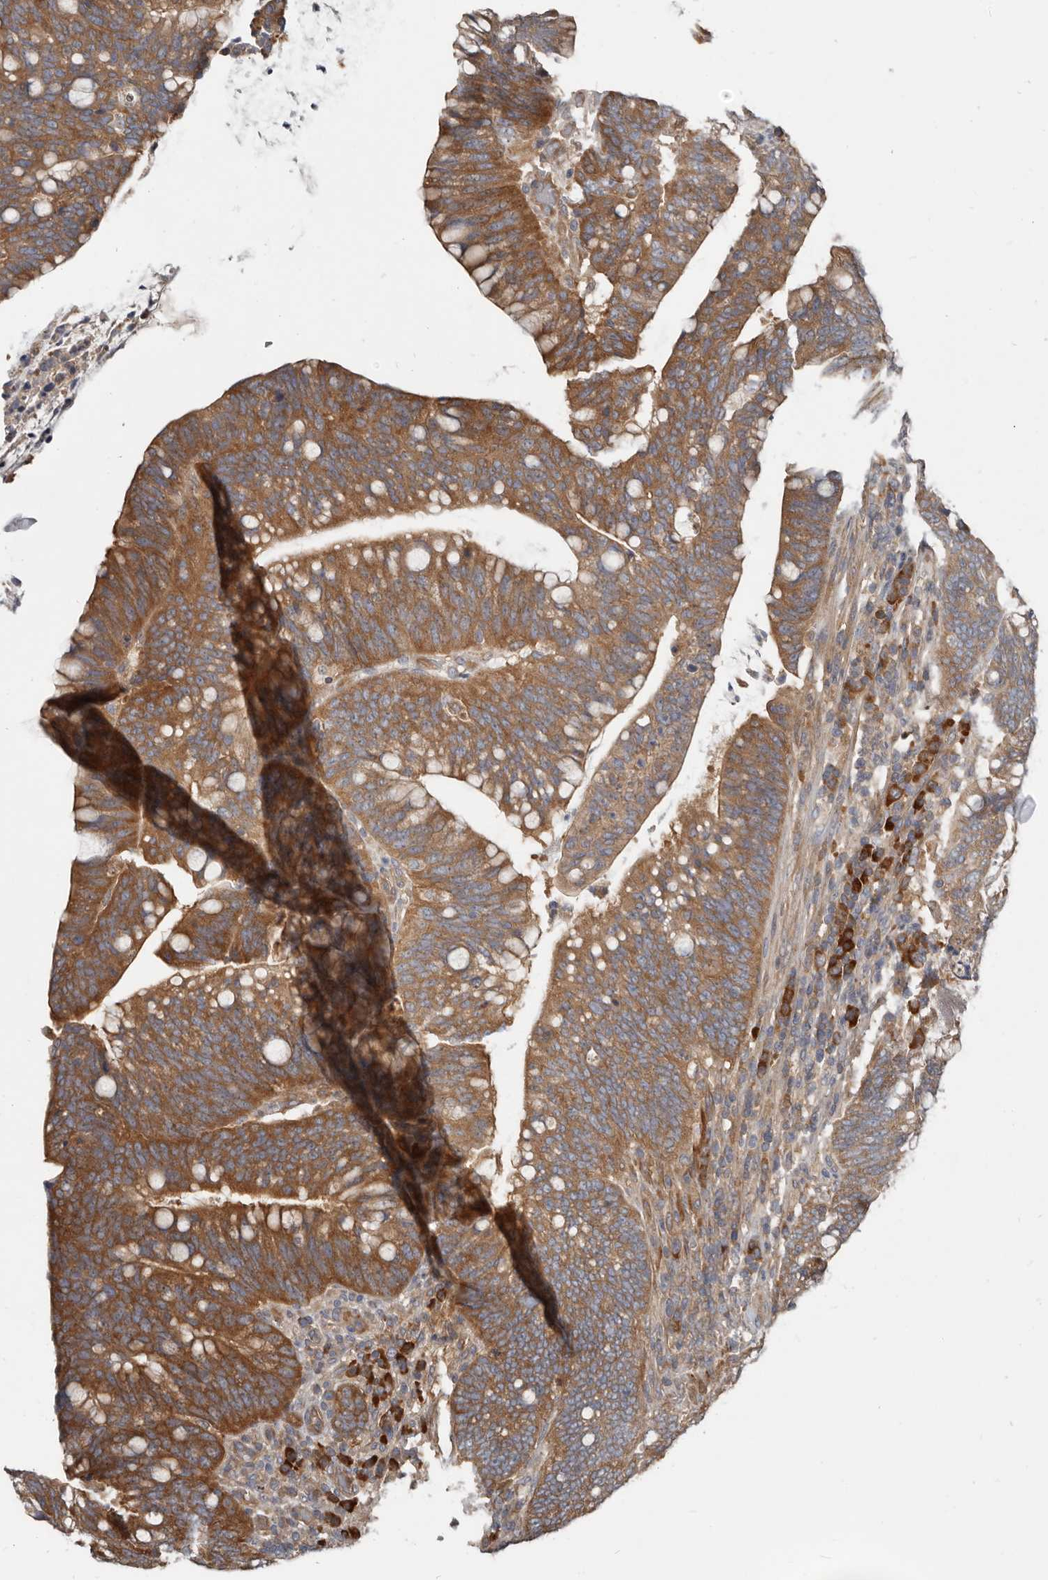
{"staining": {"intensity": "strong", "quantity": ">75%", "location": "cytoplasmic/membranous"}, "tissue": "colorectal cancer", "cell_type": "Tumor cells", "image_type": "cancer", "snomed": [{"axis": "morphology", "description": "Adenocarcinoma, NOS"}, {"axis": "topography", "description": "Colon"}], "caption": "Colorectal adenocarcinoma stained with a protein marker reveals strong staining in tumor cells.", "gene": "AKNAD1", "patient": {"sex": "female", "age": 66}}